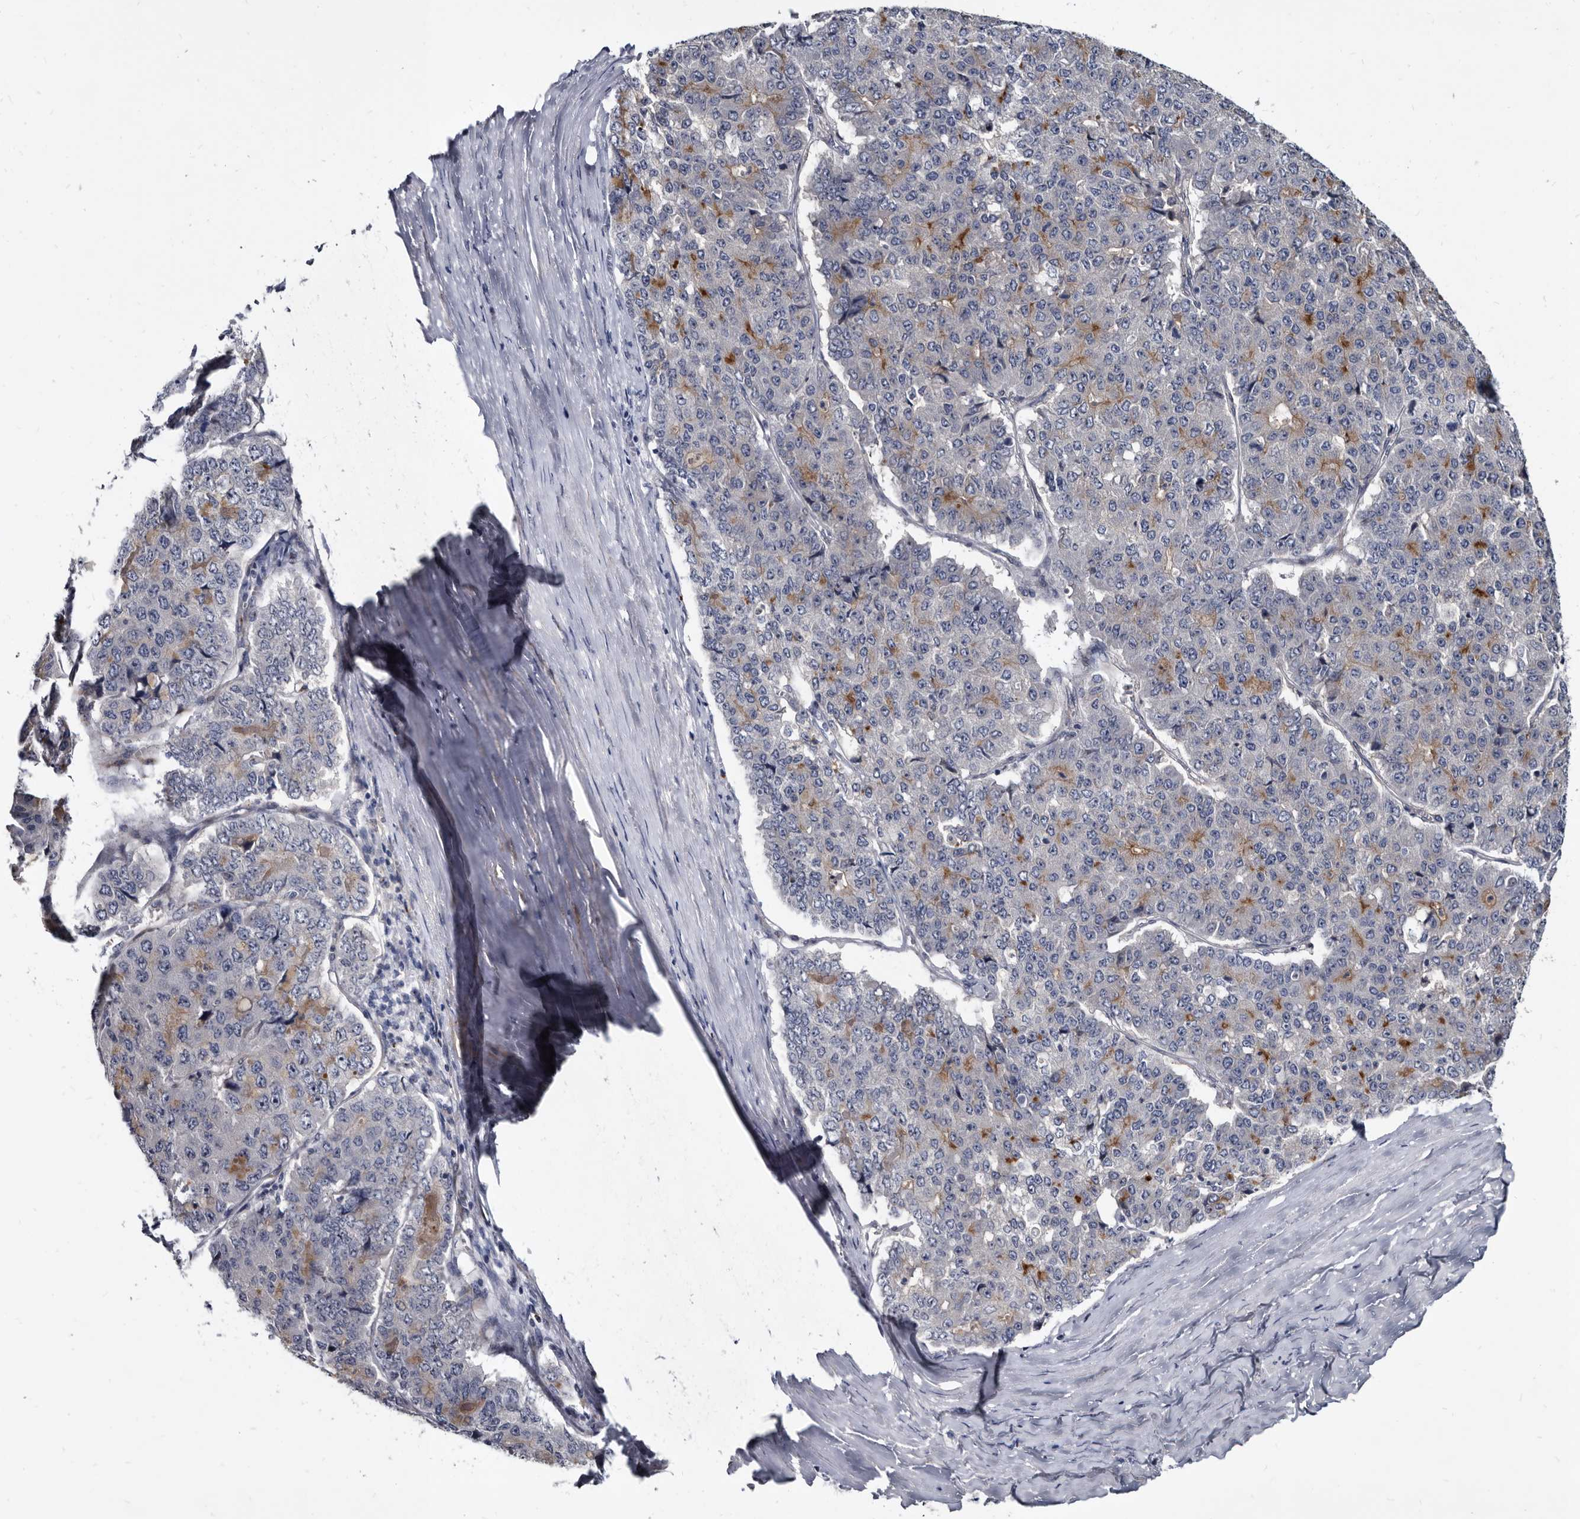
{"staining": {"intensity": "moderate", "quantity": "<25%", "location": "cytoplasmic/membranous"}, "tissue": "pancreatic cancer", "cell_type": "Tumor cells", "image_type": "cancer", "snomed": [{"axis": "morphology", "description": "Adenocarcinoma, NOS"}, {"axis": "topography", "description": "Pancreas"}], "caption": "High-power microscopy captured an immunohistochemistry (IHC) image of pancreatic adenocarcinoma, revealing moderate cytoplasmic/membranous expression in approximately <25% of tumor cells.", "gene": "PRSS8", "patient": {"sex": "male", "age": 50}}